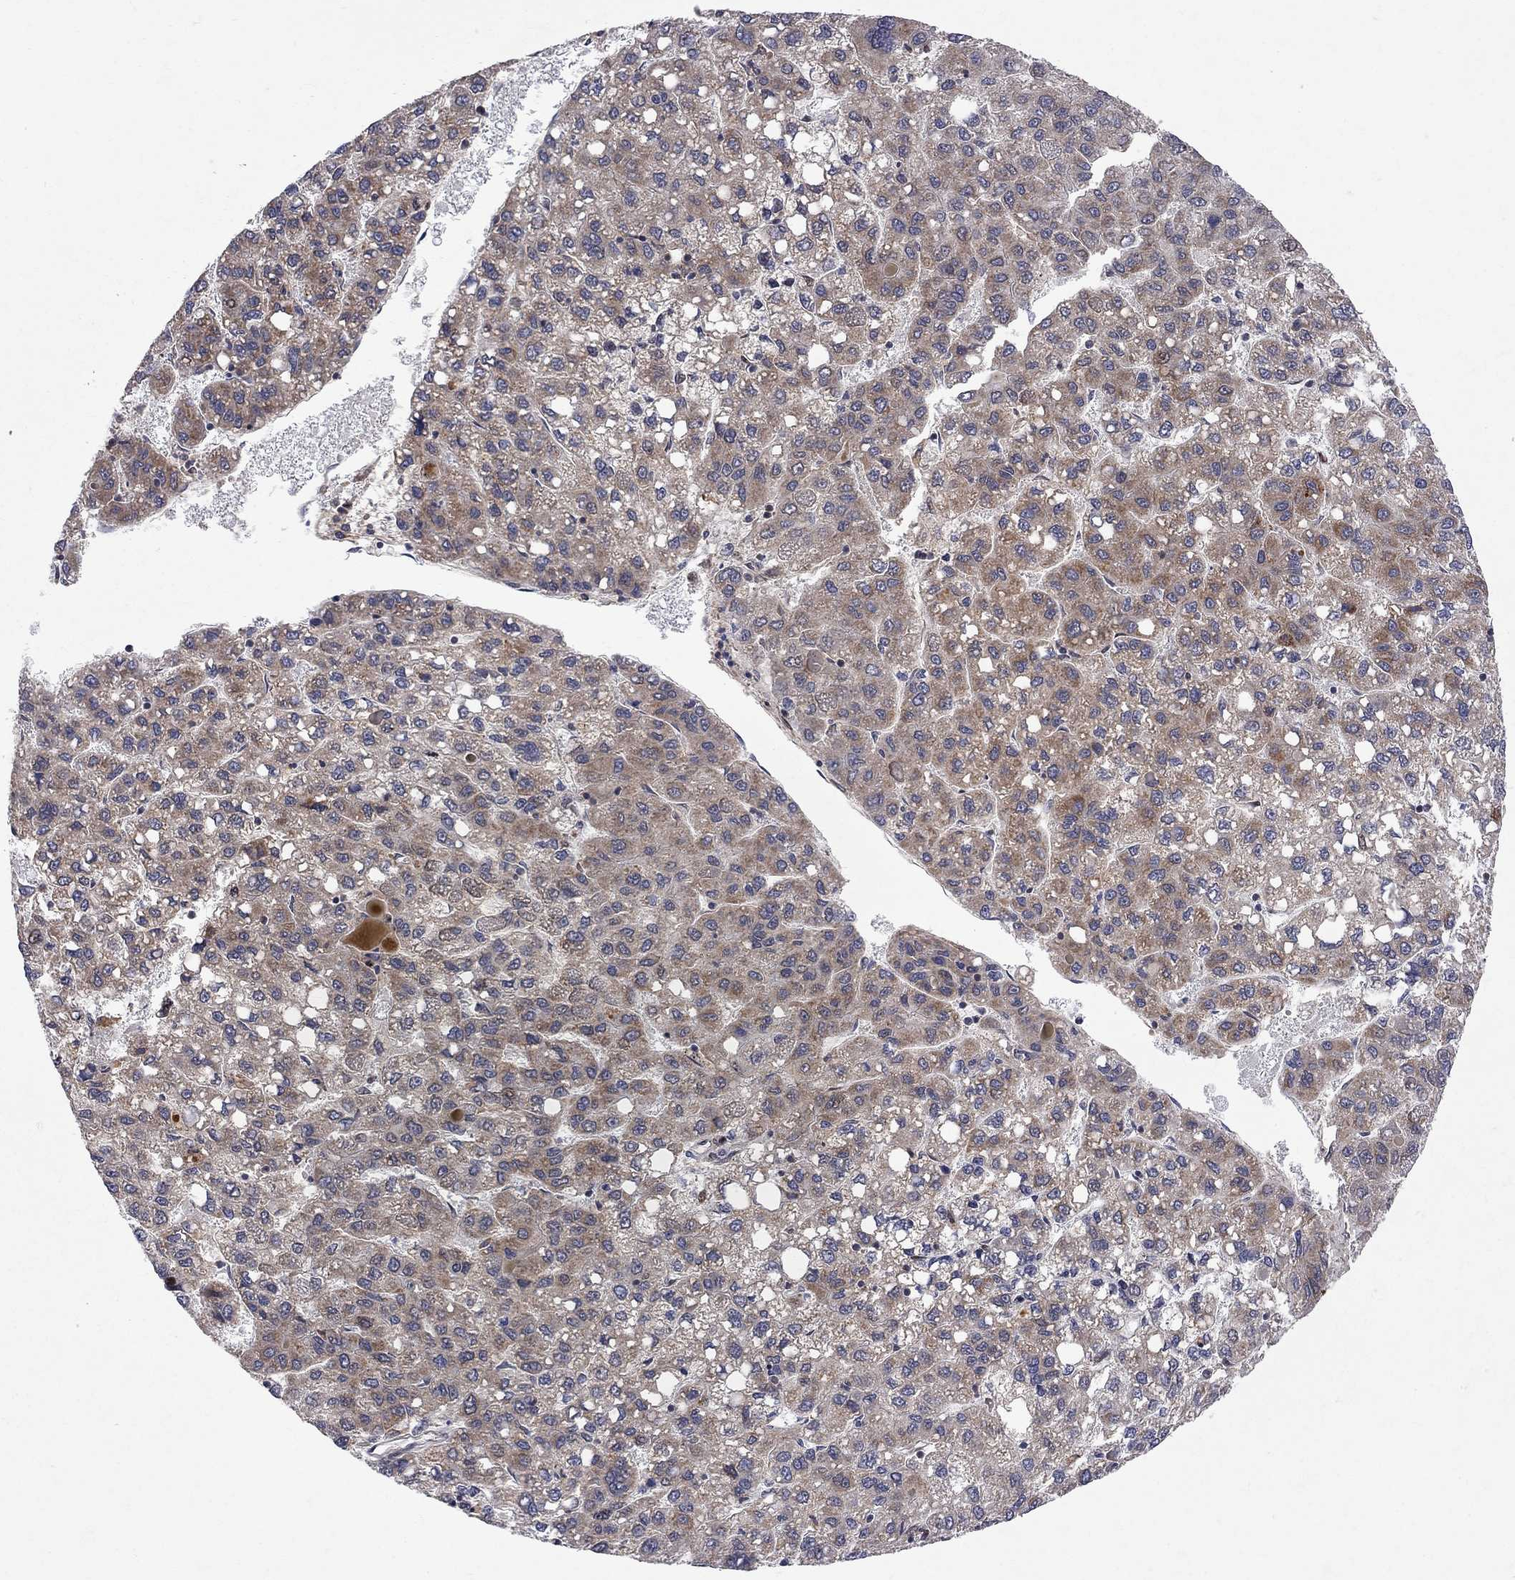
{"staining": {"intensity": "moderate", "quantity": ">75%", "location": "cytoplasmic/membranous"}, "tissue": "liver cancer", "cell_type": "Tumor cells", "image_type": "cancer", "snomed": [{"axis": "morphology", "description": "Carcinoma, Hepatocellular, NOS"}, {"axis": "topography", "description": "Liver"}], "caption": "The immunohistochemical stain shows moderate cytoplasmic/membranous positivity in tumor cells of liver cancer tissue.", "gene": "CNOT11", "patient": {"sex": "female", "age": 82}}